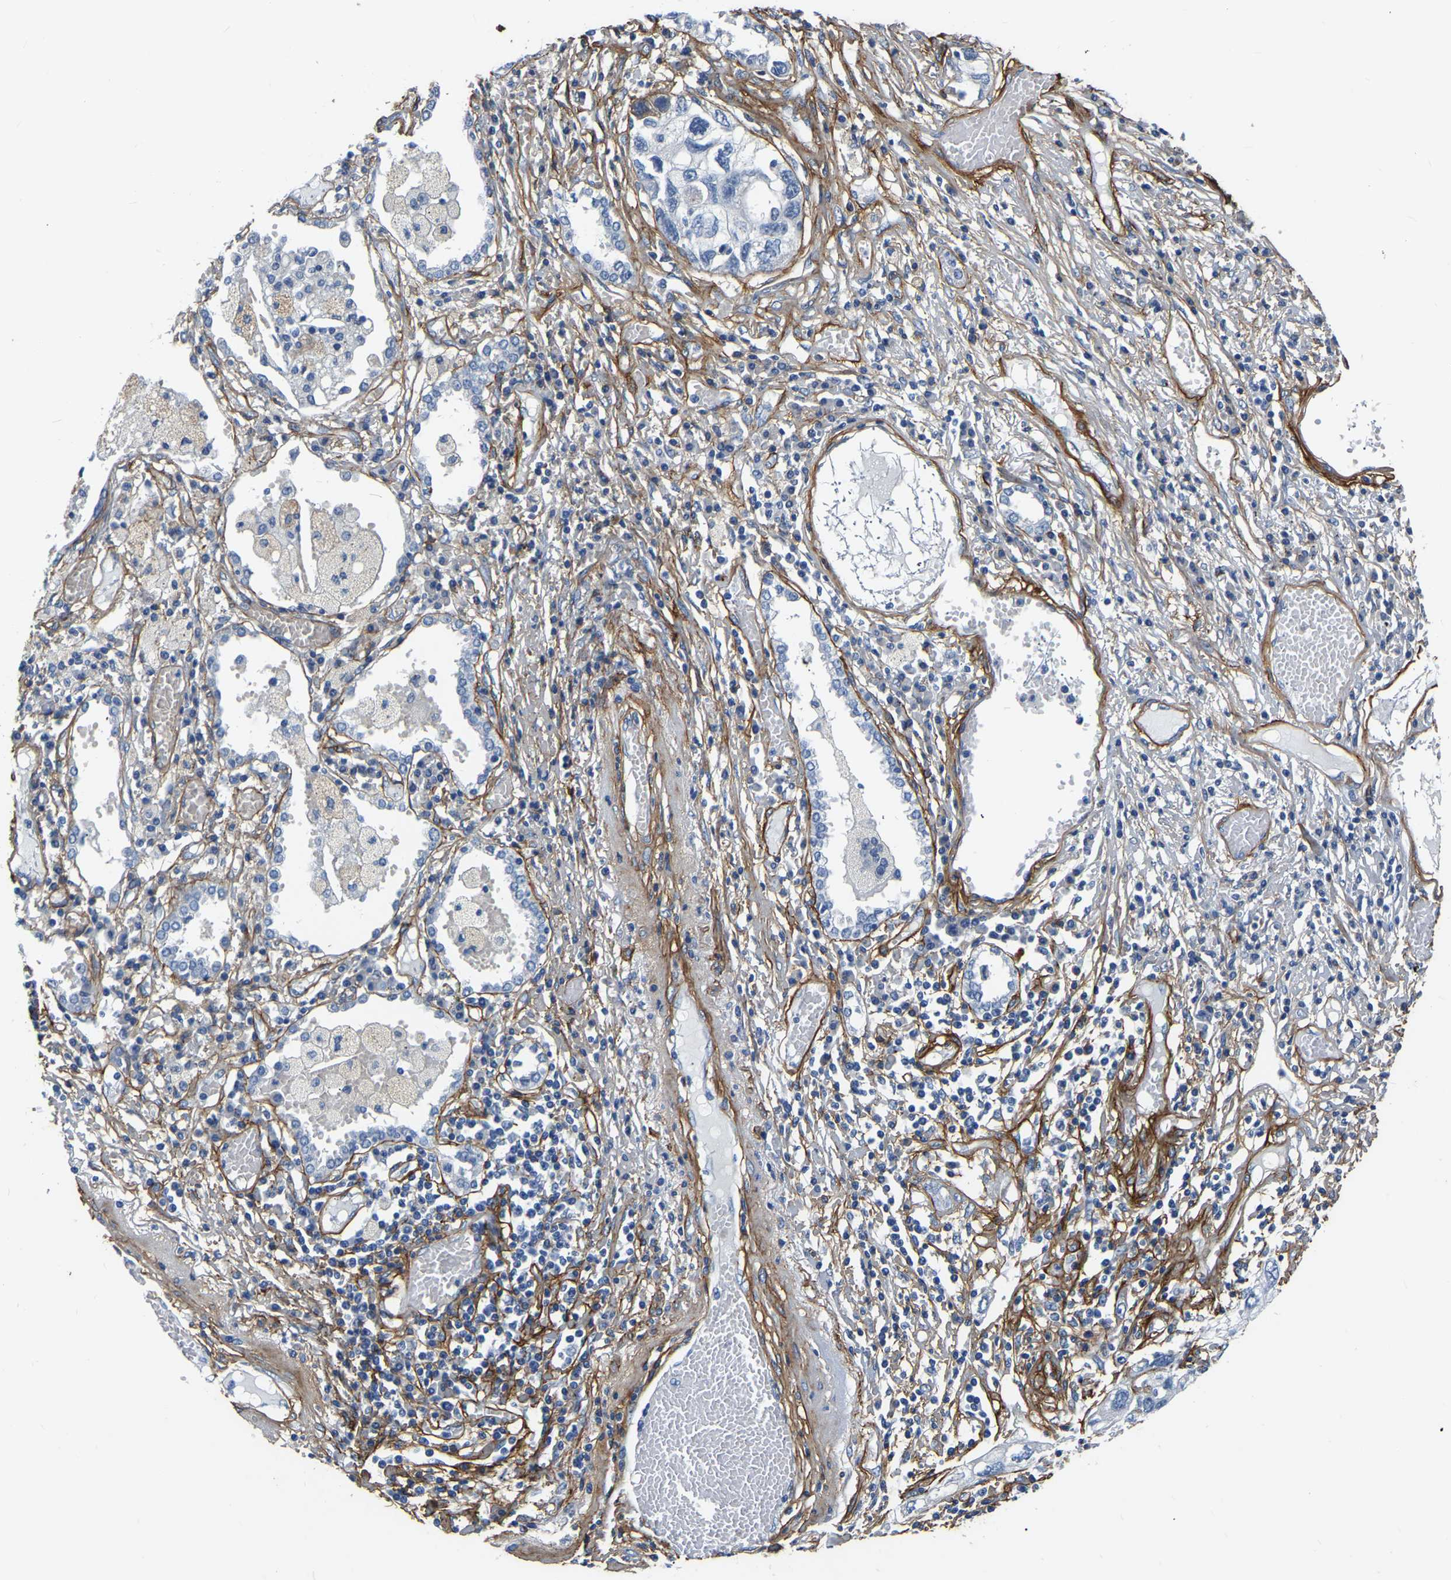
{"staining": {"intensity": "negative", "quantity": "none", "location": "none"}, "tissue": "lung cancer", "cell_type": "Tumor cells", "image_type": "cancer", "snomed": [{"axis": "morphology", "description": "Squamous cell carcinoma, NOS"}, {"axis": "topography", "description": "Lung"}], "caption": "A micrograph of lung cancer (squamous cell carcinoma) stained for a protein displays no brown staining in tumor cells. Brightfield microscopy of immunohistochemistry (IHC) stained with DAB (brown) and hematoxylin (blue), captured at high magnification.", "gene": "COL6A1", "patient": {"sex": "male", "age": 71}}